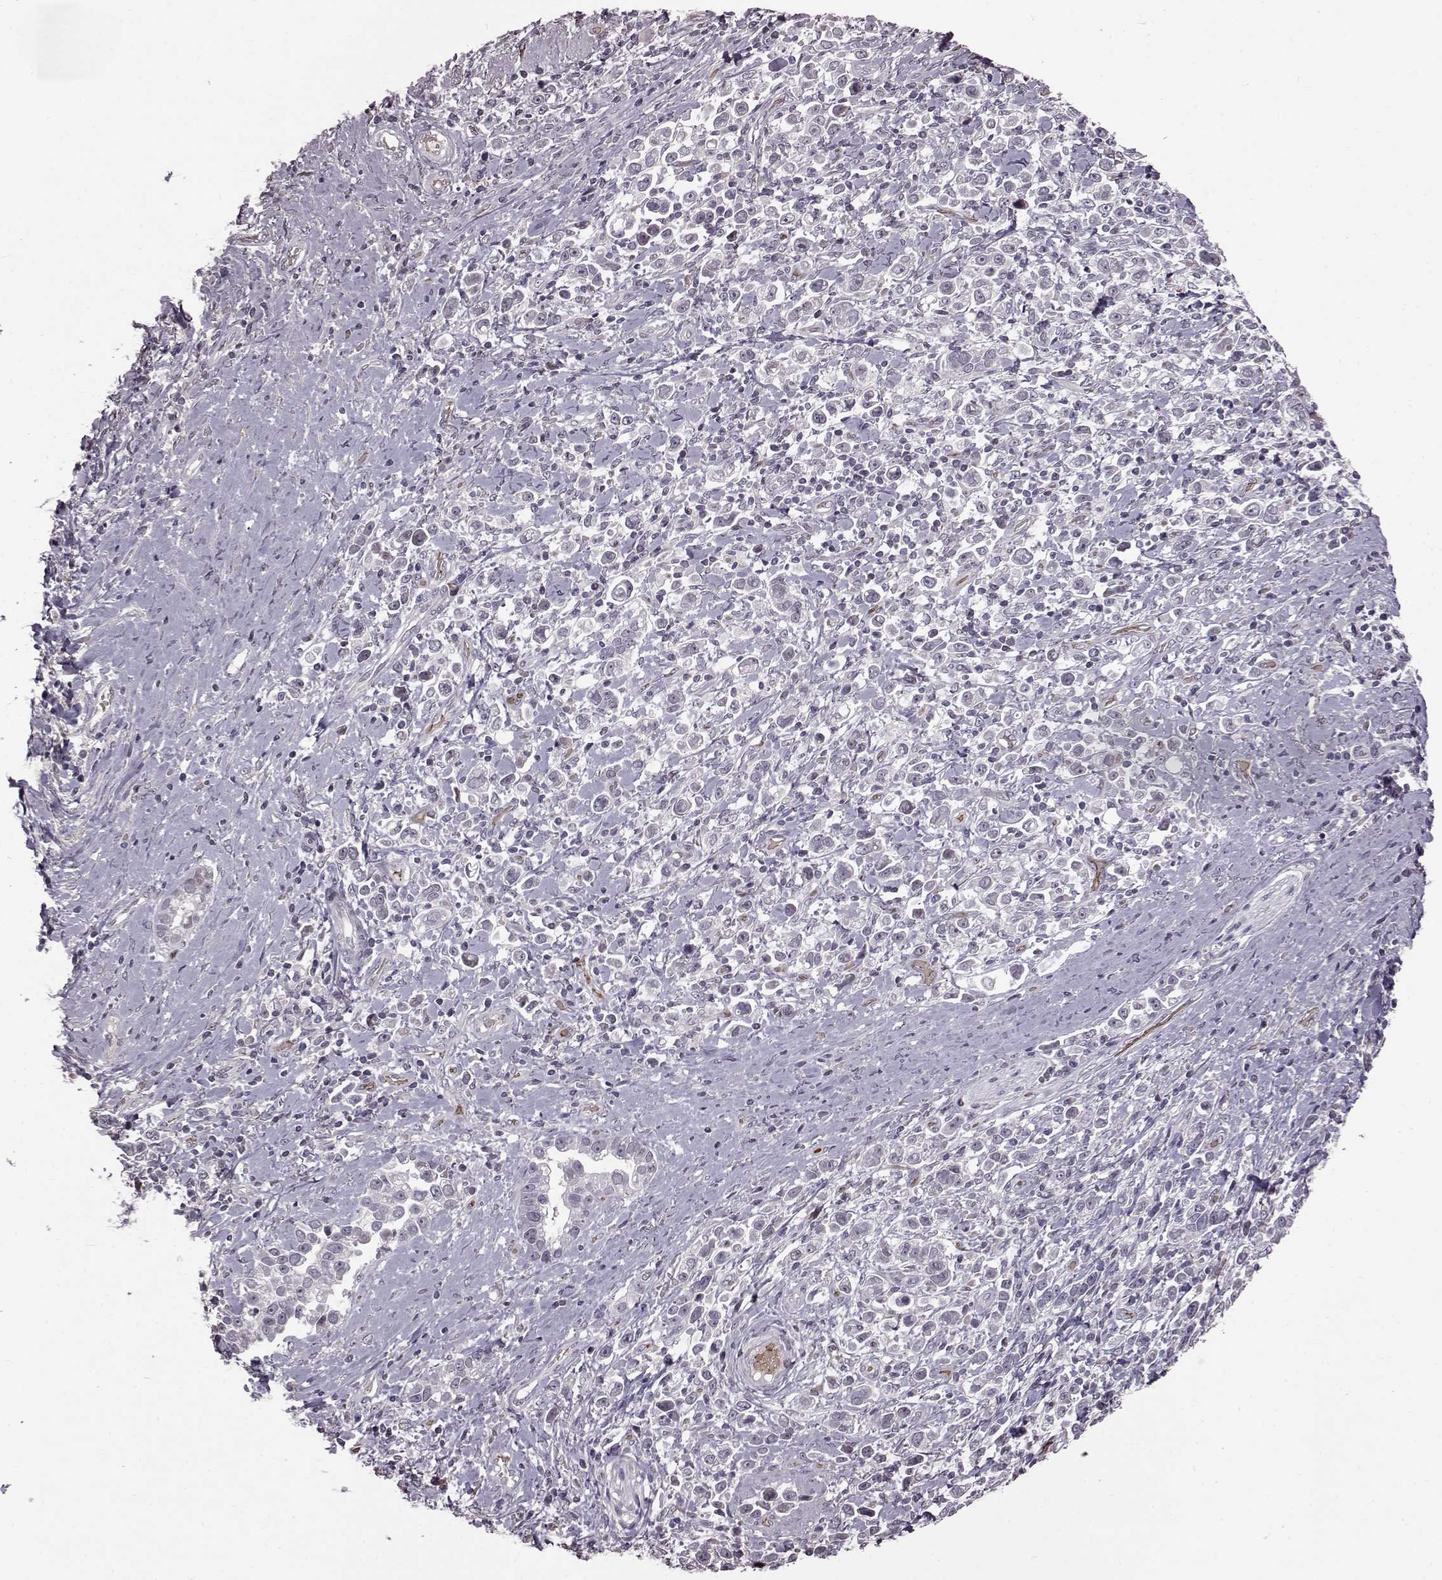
{"staining": {"intensity": "negative", "quantity": "none", "location": "none"}, "tissue": "stomach cancer", "cell_type": "Tumor cells", "image_type": "cancer", "snomed": [{"axis": "morphology", "description": "Adenocarcinoma, NOS"}, {"axis": "topography", "description": "Stomach"}], "caption": "Immunohistochemical staining of adenocarcinoma (stomach) shows no significant positivity in tumor cells.", "gene": "PROP1", "patient": {"sex": "male", "age": 93}}